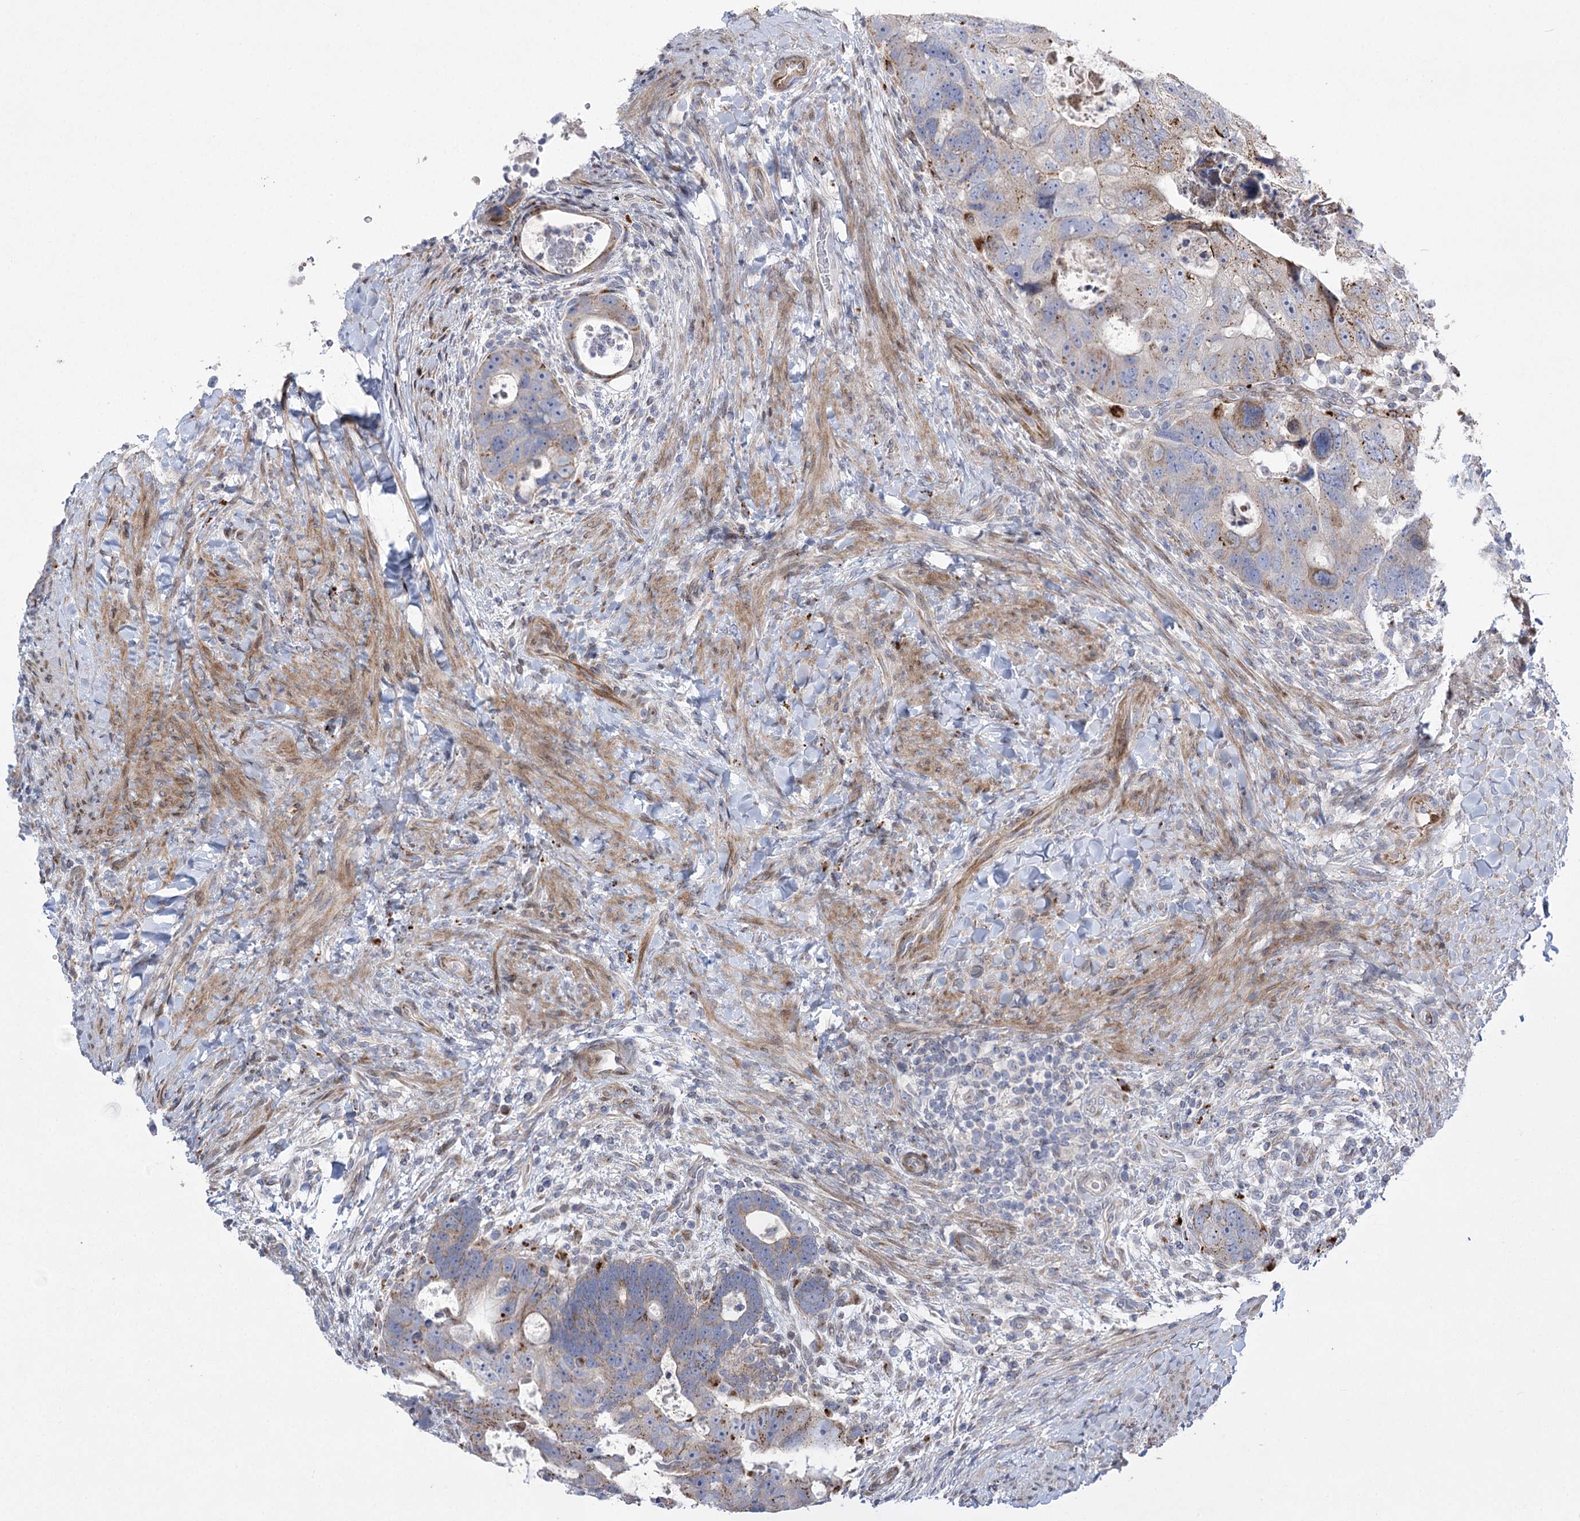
{"staining": {"intensity": "weak", "quantity": "<25%", "location": "cytoplasmic/membranous"}, "tissue": "colorectal cancer", "cell_type": "Tumor cells", "image_type": "cancer", "snomed": [{"axis": "morphology", "description": "Adenocarcinoma, NOS"}, {"axis": "topography", "description": "Rectum"}], "caption": "This is a histopathology image of immunohistochemistry (IHC) staining of colorectal cancer, which shows no expression in tumor cells. (IHC, brightfield microscopy, high magnification).", "gene": "NME7", "patient": {"sex": "male", "age": 59}}